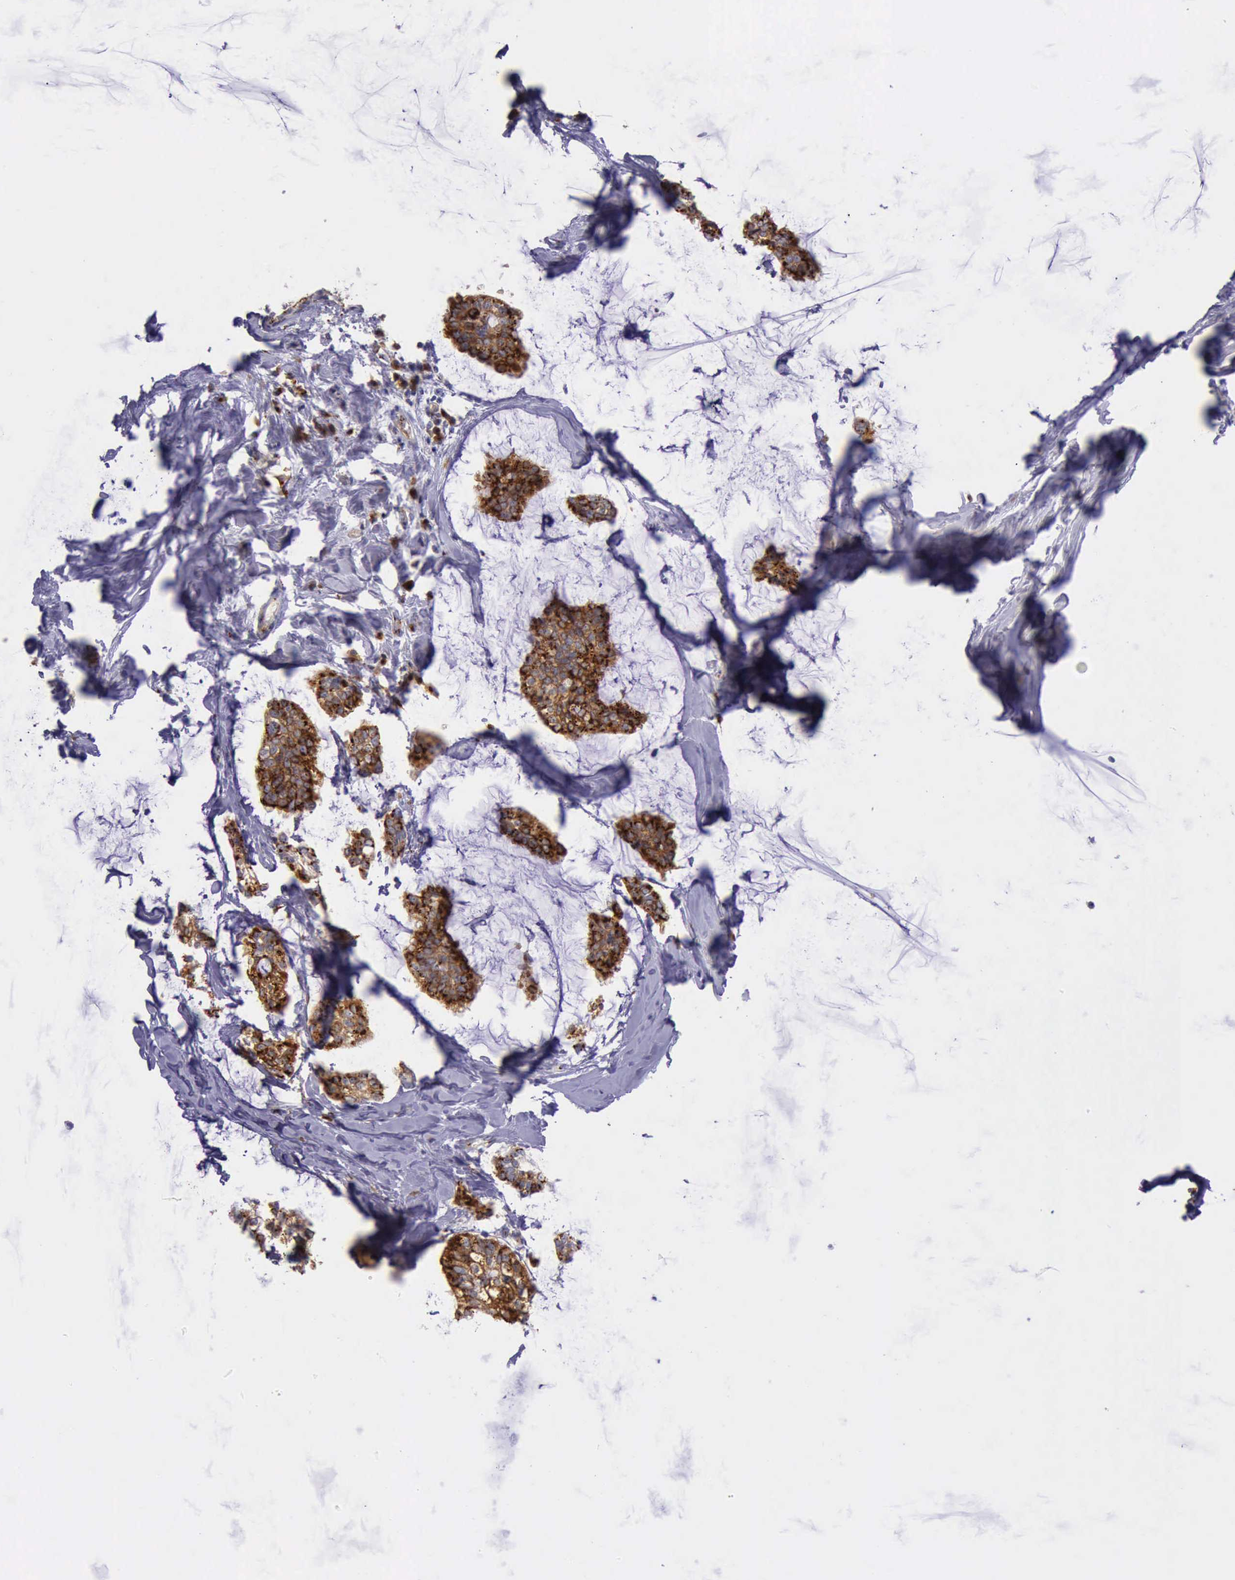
{"staining": {"intensity": "strong", "quantity": ">75%", "location": "cytoplasmic/membranous"}, "tissue": "breast cancer", "cell_type": "Tumor cells", "image_type": "cancer", "snomed": [{"axis": "morphology", "description": "Duct carcinoma"}, {"axis": "topography", "description": "Breast"}], "caption": "Protein analysis of breast cancer (infiltrating ductal carcinoma) tissue demonstrates strong cytoplasmic/membranous positivity in approximately >75% of tumor cells. (DAB = brown stain, brightfield microscopy at high magnification).", "gene": "GOLGA5", "patient": {"sex": "female", "age": 93}}